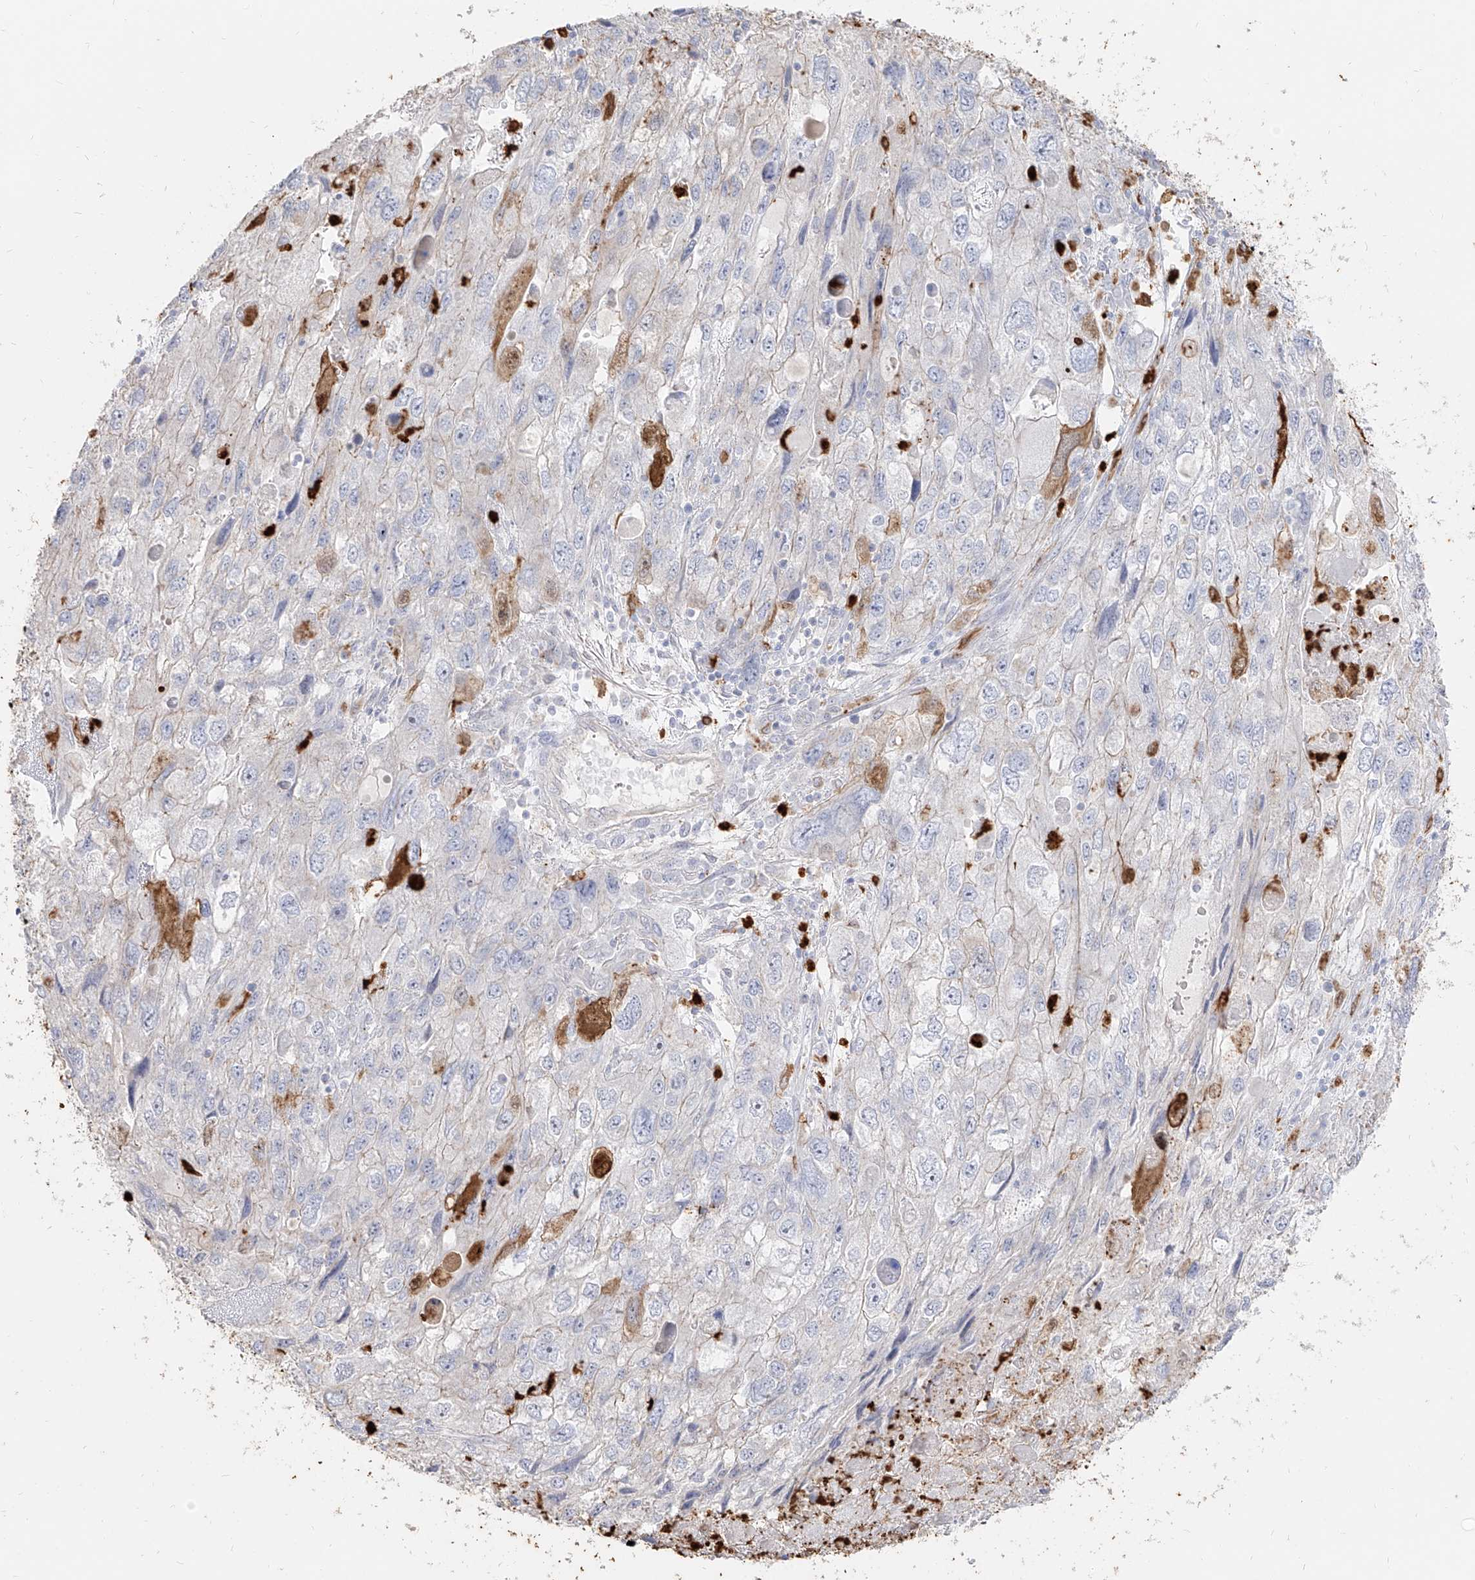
{"staining": {"intensity": "negative", "quantity": "none", "location": "none"}, "tissue": "endometrial cancer", "cell_type": "Tumor cells", "image_type": "cancer", "snomed": [{"axis": "morphology", "description": "Adenocarcinoma, NOS"}, {"axis": "topography", "description": "Endometrium"}], "caption": "Tumor cells are negative for brown protein staining in adenocarcinoma (endometrial).", "gene": "ZNF227", "patient": {"sex": "female", "age": 49}}